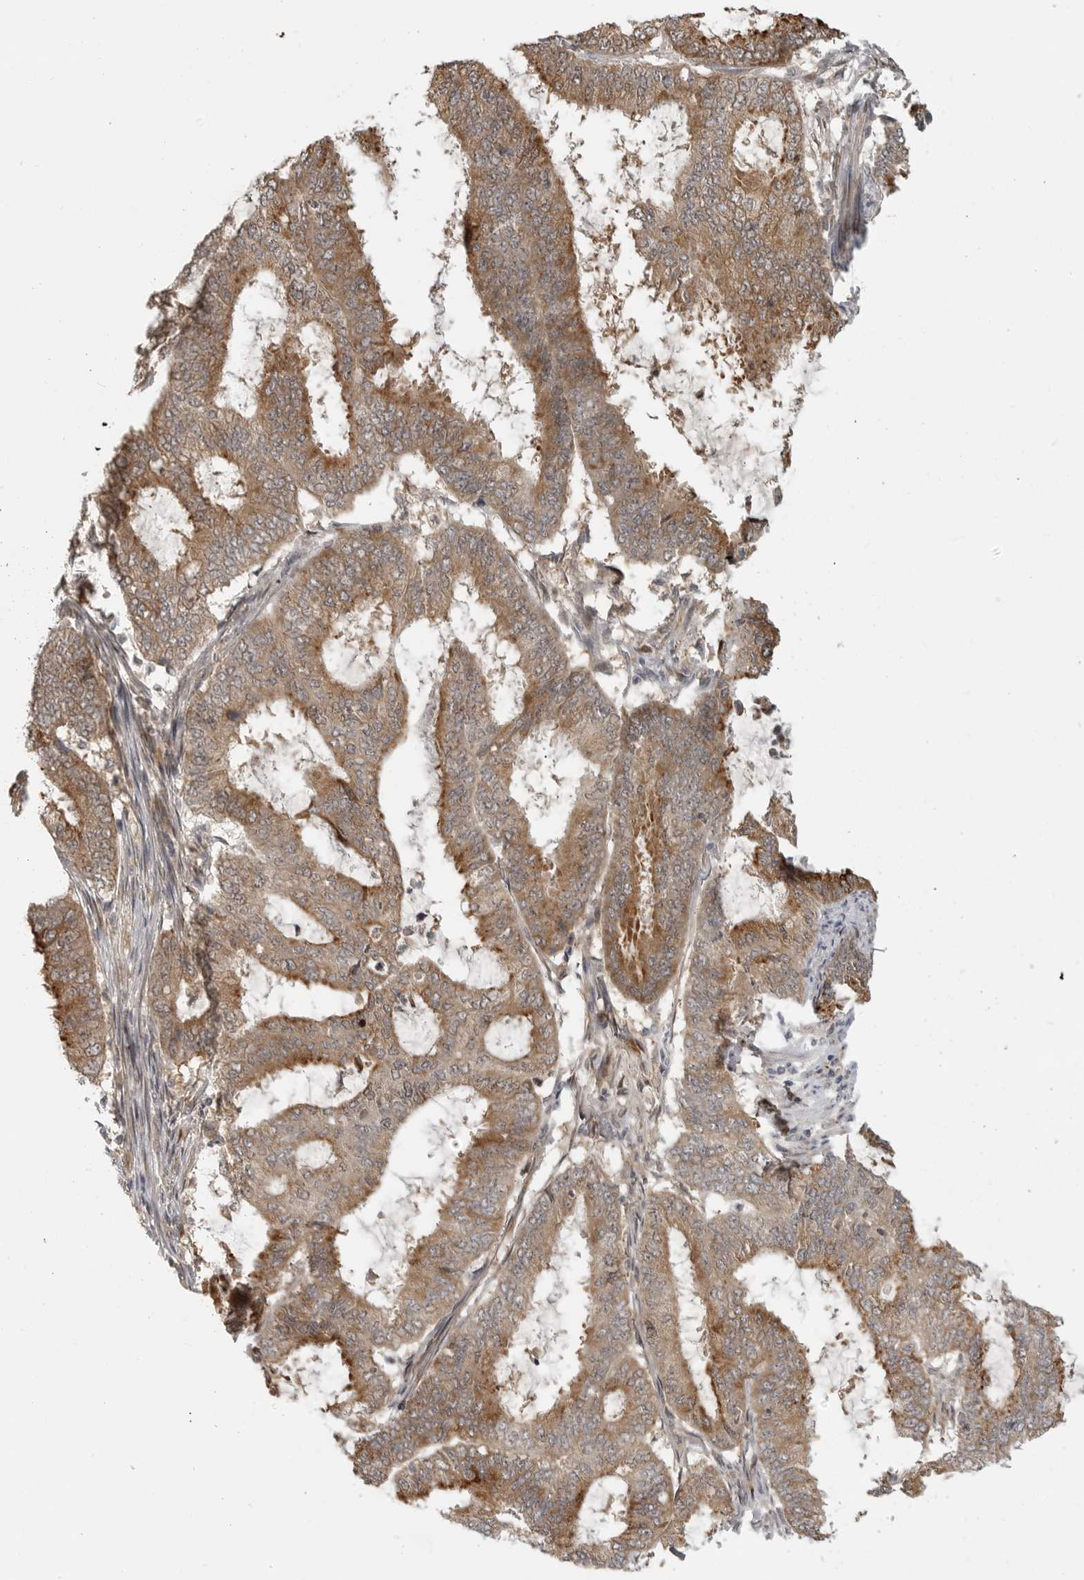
{"staining": {"intensity": "moderate", "quantity": ">75%", "location": "cytoplasmic/membranous"}, "tissue": "endometrial cancer", "cell_type": "Tumor cells", "image_type": "cancer", "snomed": [{"axis": "morphology", "description": "Adenocarcinoma, NOS"}, {"axis": "topography", "description": "Endometrium"}], "caption": "This is an image of IHC staining of endometrial cancer (adenocarcinoma), which shows moderate staining in the cytoplasmic/membranous of tumor cells.", "gene": "CEP295NL", "patient": {"sex": "female", "age": 49}}